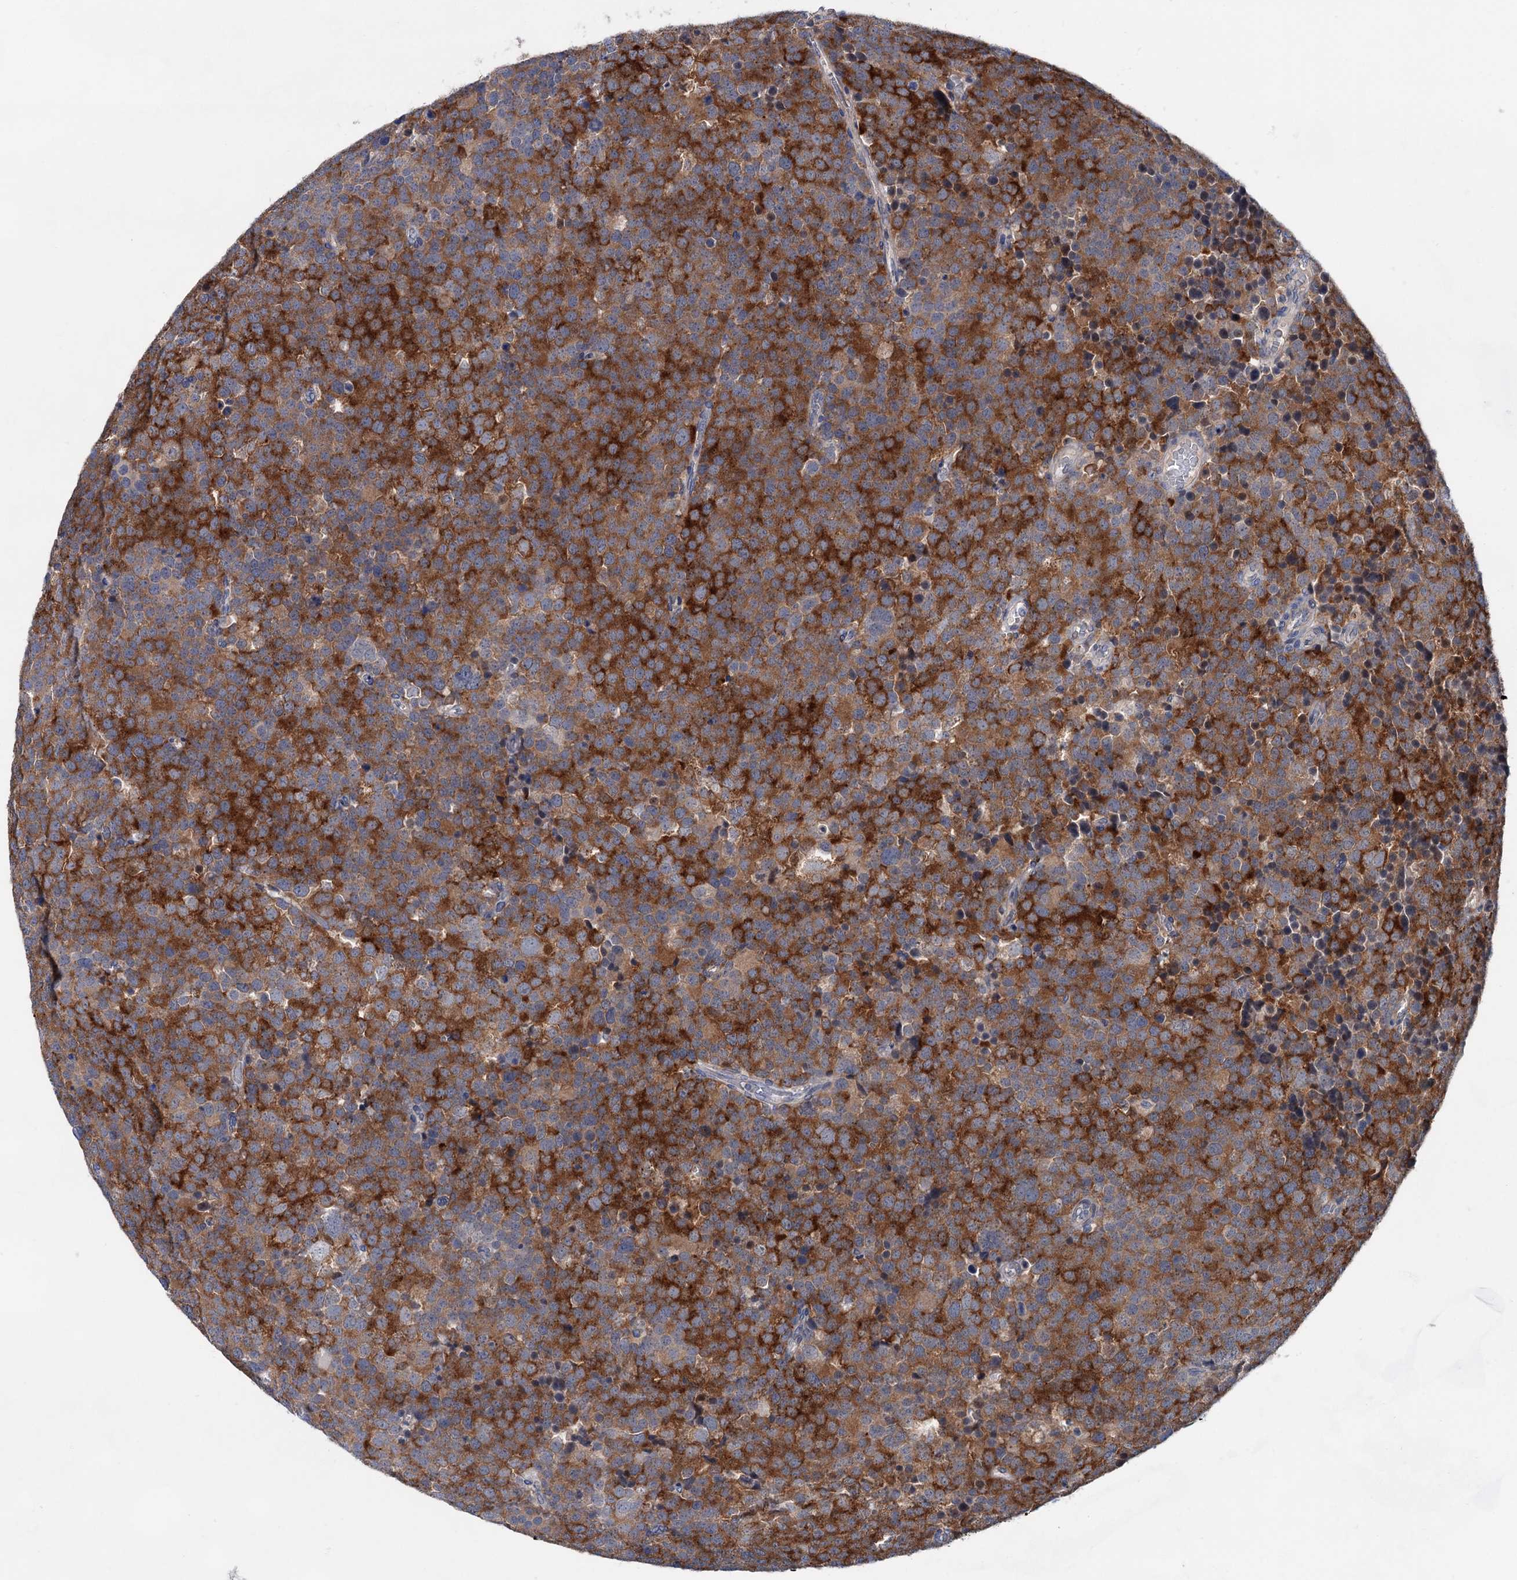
{"staining": {"intensity": "strong", "quantity": ">75%", "location": "cytoplasmic/membranous"}, "tissue": "testis cancer", "cell_type": "Tumor cells", "image_type": "cancer", "snomed": [{"axis": "morphology", "description": "Seminoma, NOS"}, {"axis": "topography", "description": "Testis"}], "caption": "A brown stain highlights strong cytoplasmic/membranous staining of a protein in human seminoma (testis) tumor cells. Nuclei are stained in blue.", "gene": "MORN3", "patient": {"sex": "male", "age": 71}}